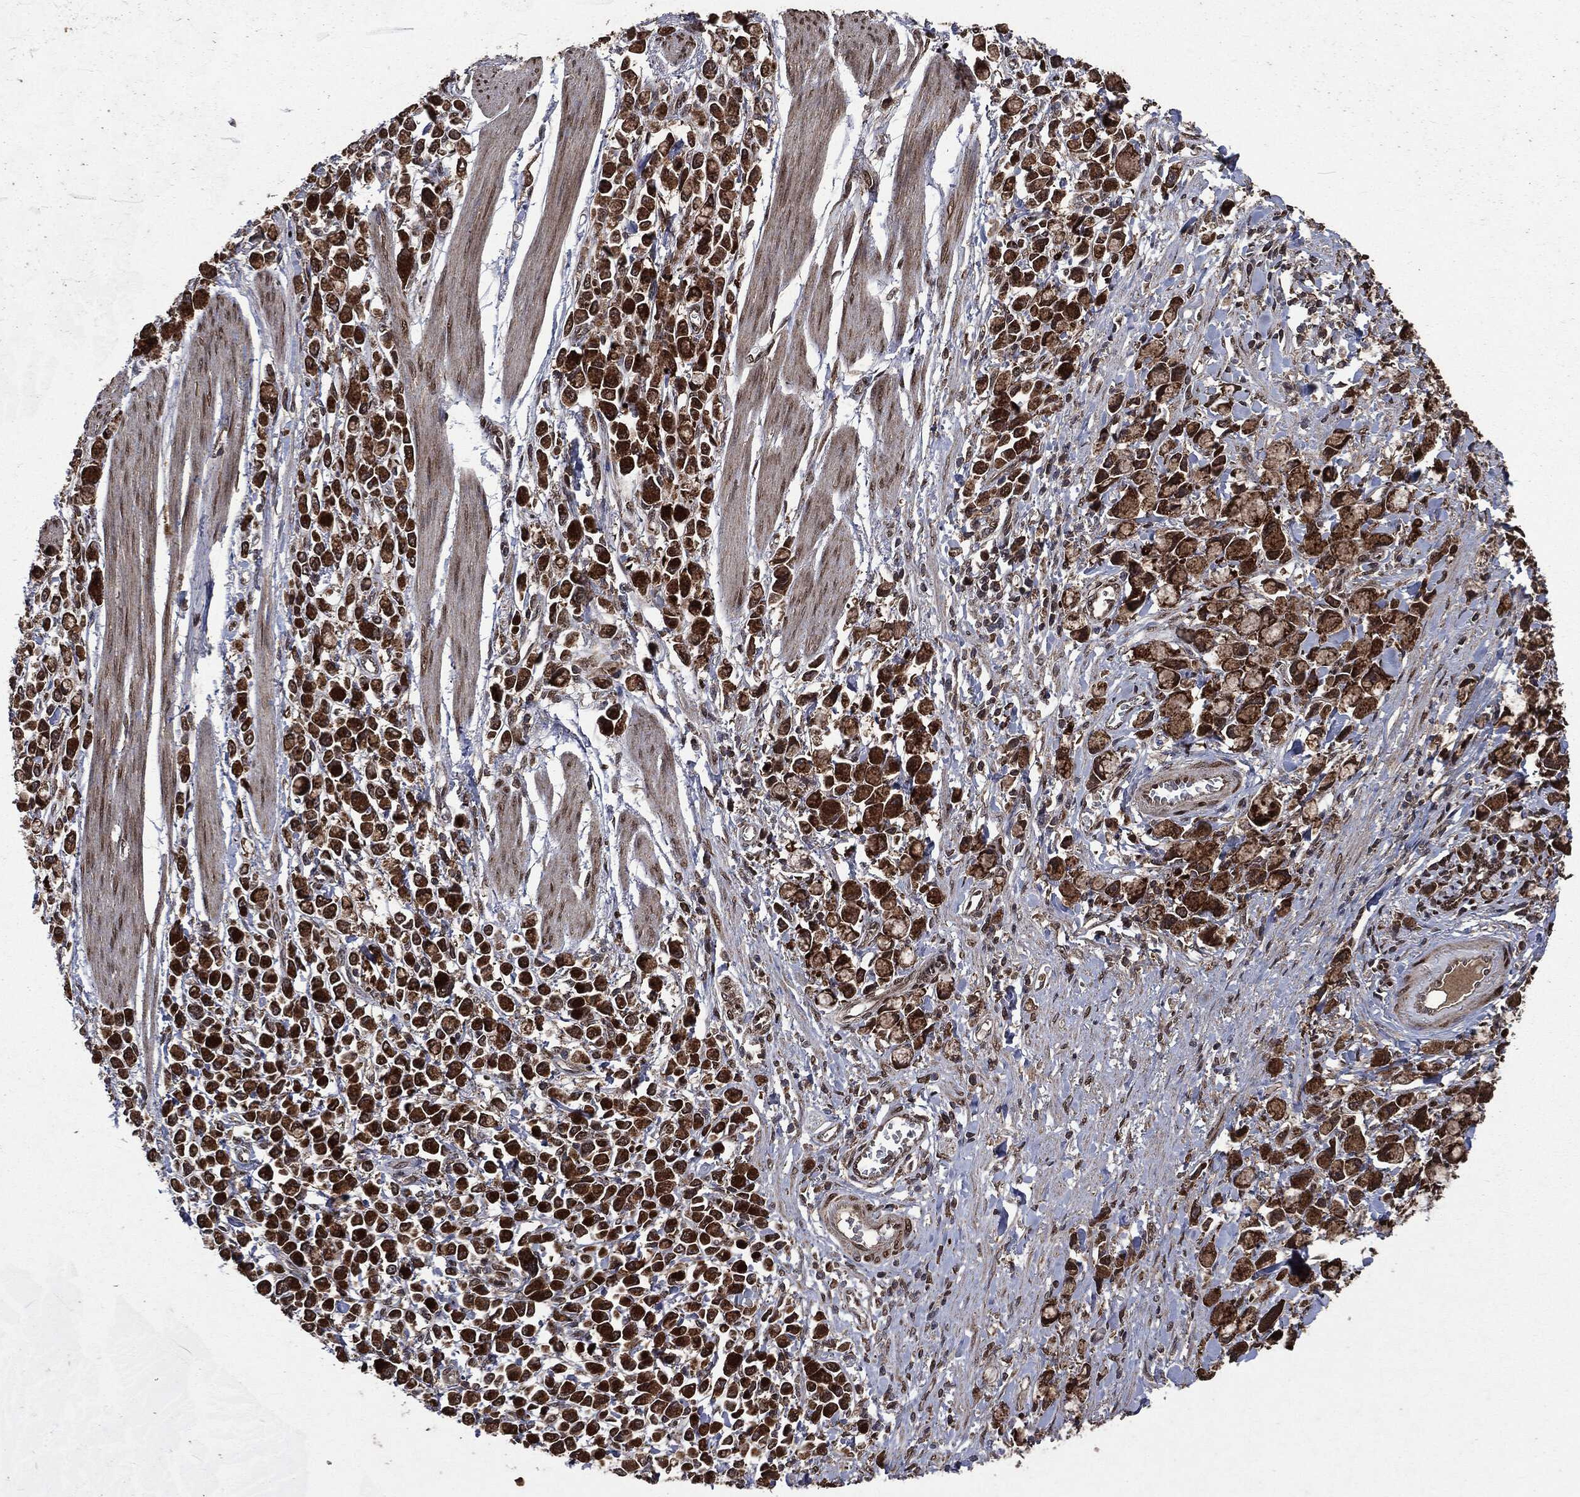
{"staining": {"intensity": "strong", "quantity": ">75%", "location": "cytoplasmic/membranous,nuclear"}, "tissue": "stomach cancer", "cell_type": "Tumor cells", "image_type": "cancer", "snomed": [{"axis": "morphology", "description": "Adenocarcinoma, NOS"}, {"axis": "topography", "description": "Stomach"}], "caption": "DAB (3,3'-diaminobenzidine) immunohistochemical staining of stomach cancer (adenocarcinoma) demonstrates strong cytoplasmic/membranous and nuclear protein expression in about >75% of tumor cells.", "gene": "PPP6R2", "patient": {"sex": "female", "age": 81}}